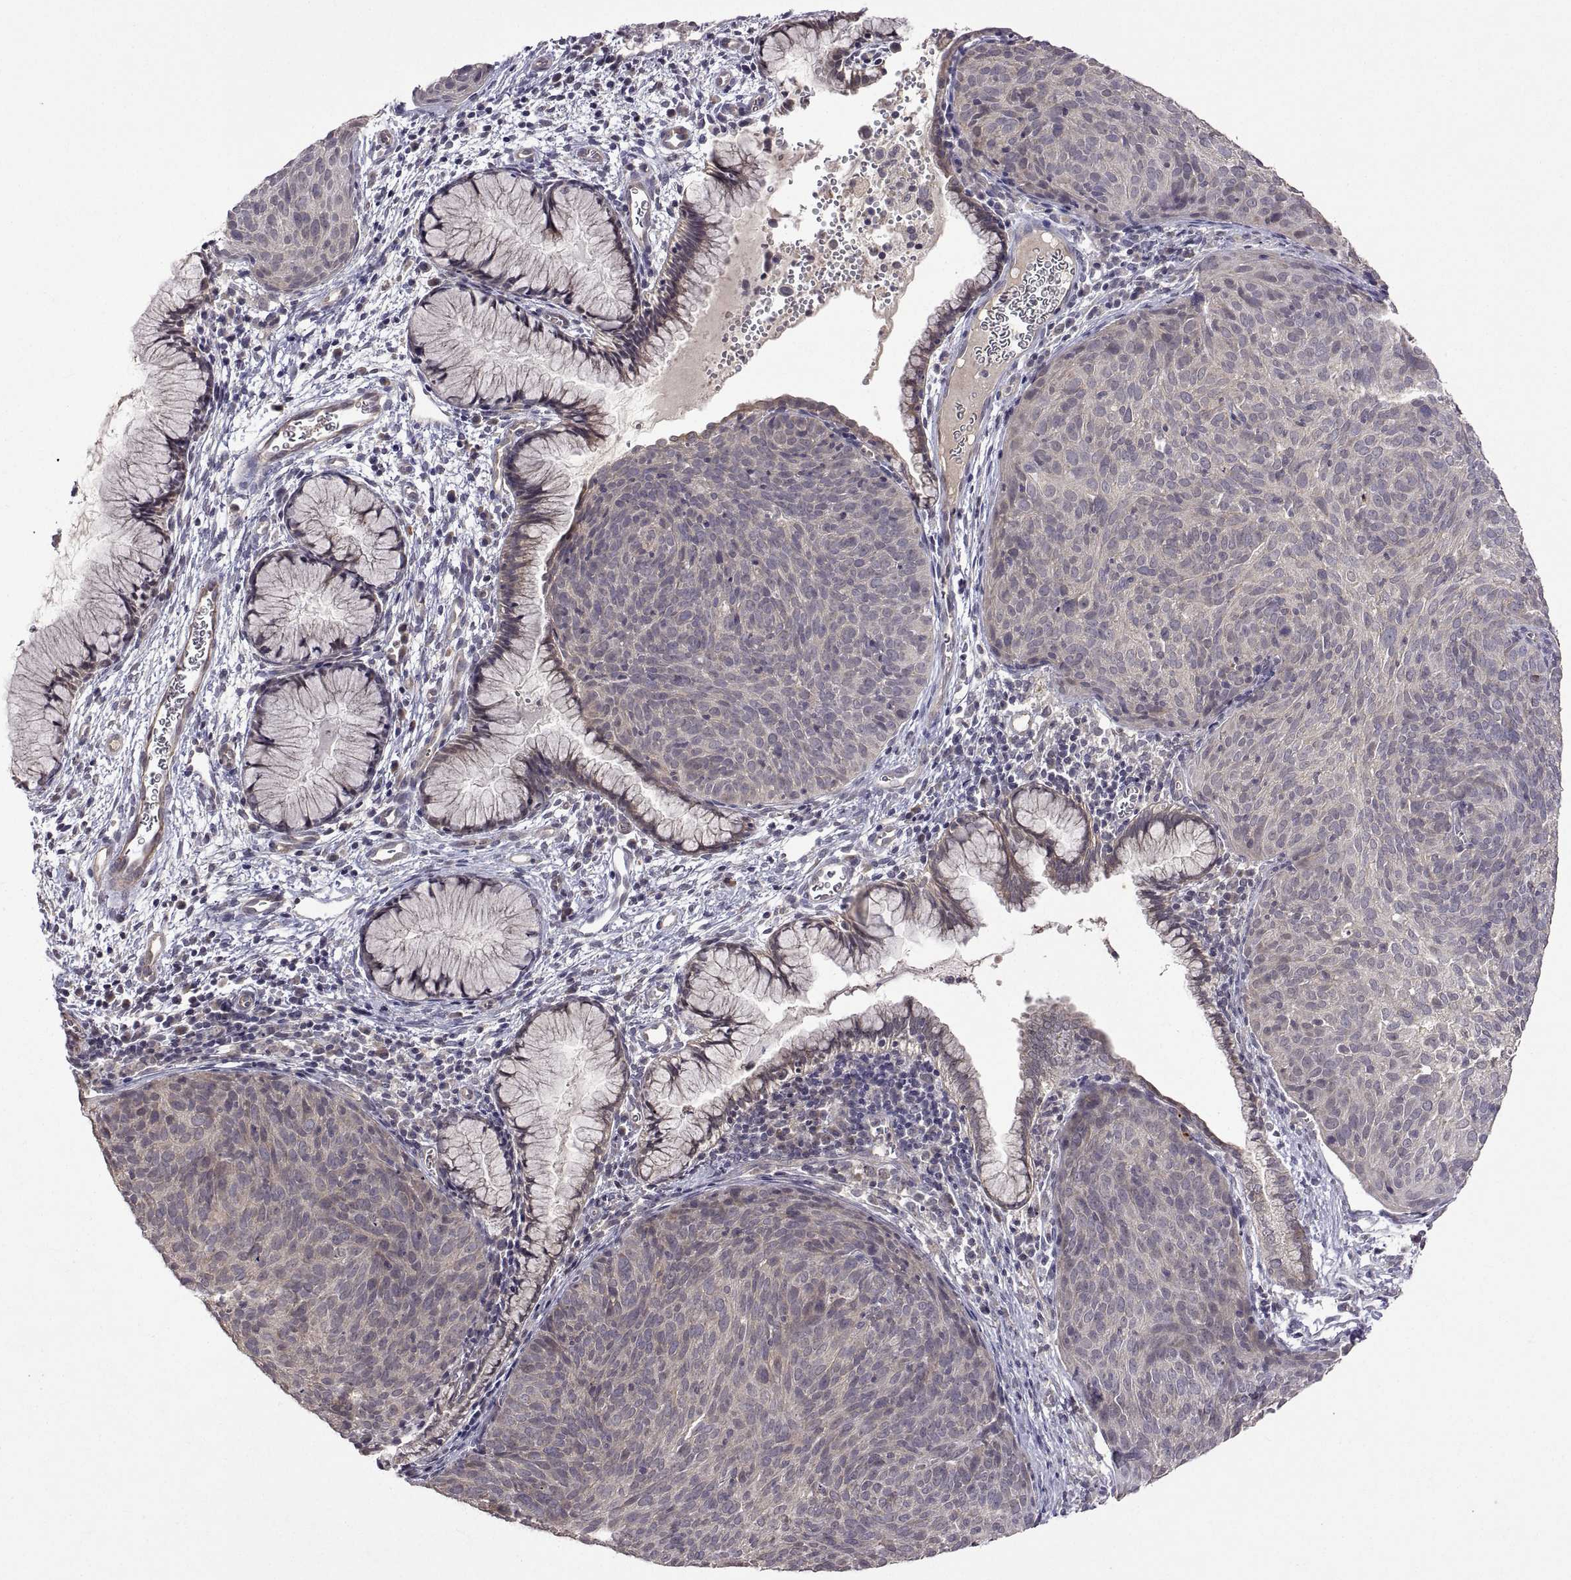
{"staining": {"intensity": "negative", "quantity": "none", "location": "none"}, "tissue": "cervical cancer", "cell_type": "Tumor cells", "image_type": "cancer", "snomed": [{"axis": "morphology", "description": "Squamous cell carcinoma, NOS"}, {"axis": "topography", "description": "Cervix"}], "caption": "IHC micrograph of human cervical cancer (squamous cell carcinoma) stained for a protein (brown), which shows no positivity in tumor cells.", "gene": "LAMA1", "patient": {"sex": "female", "age": 39}}